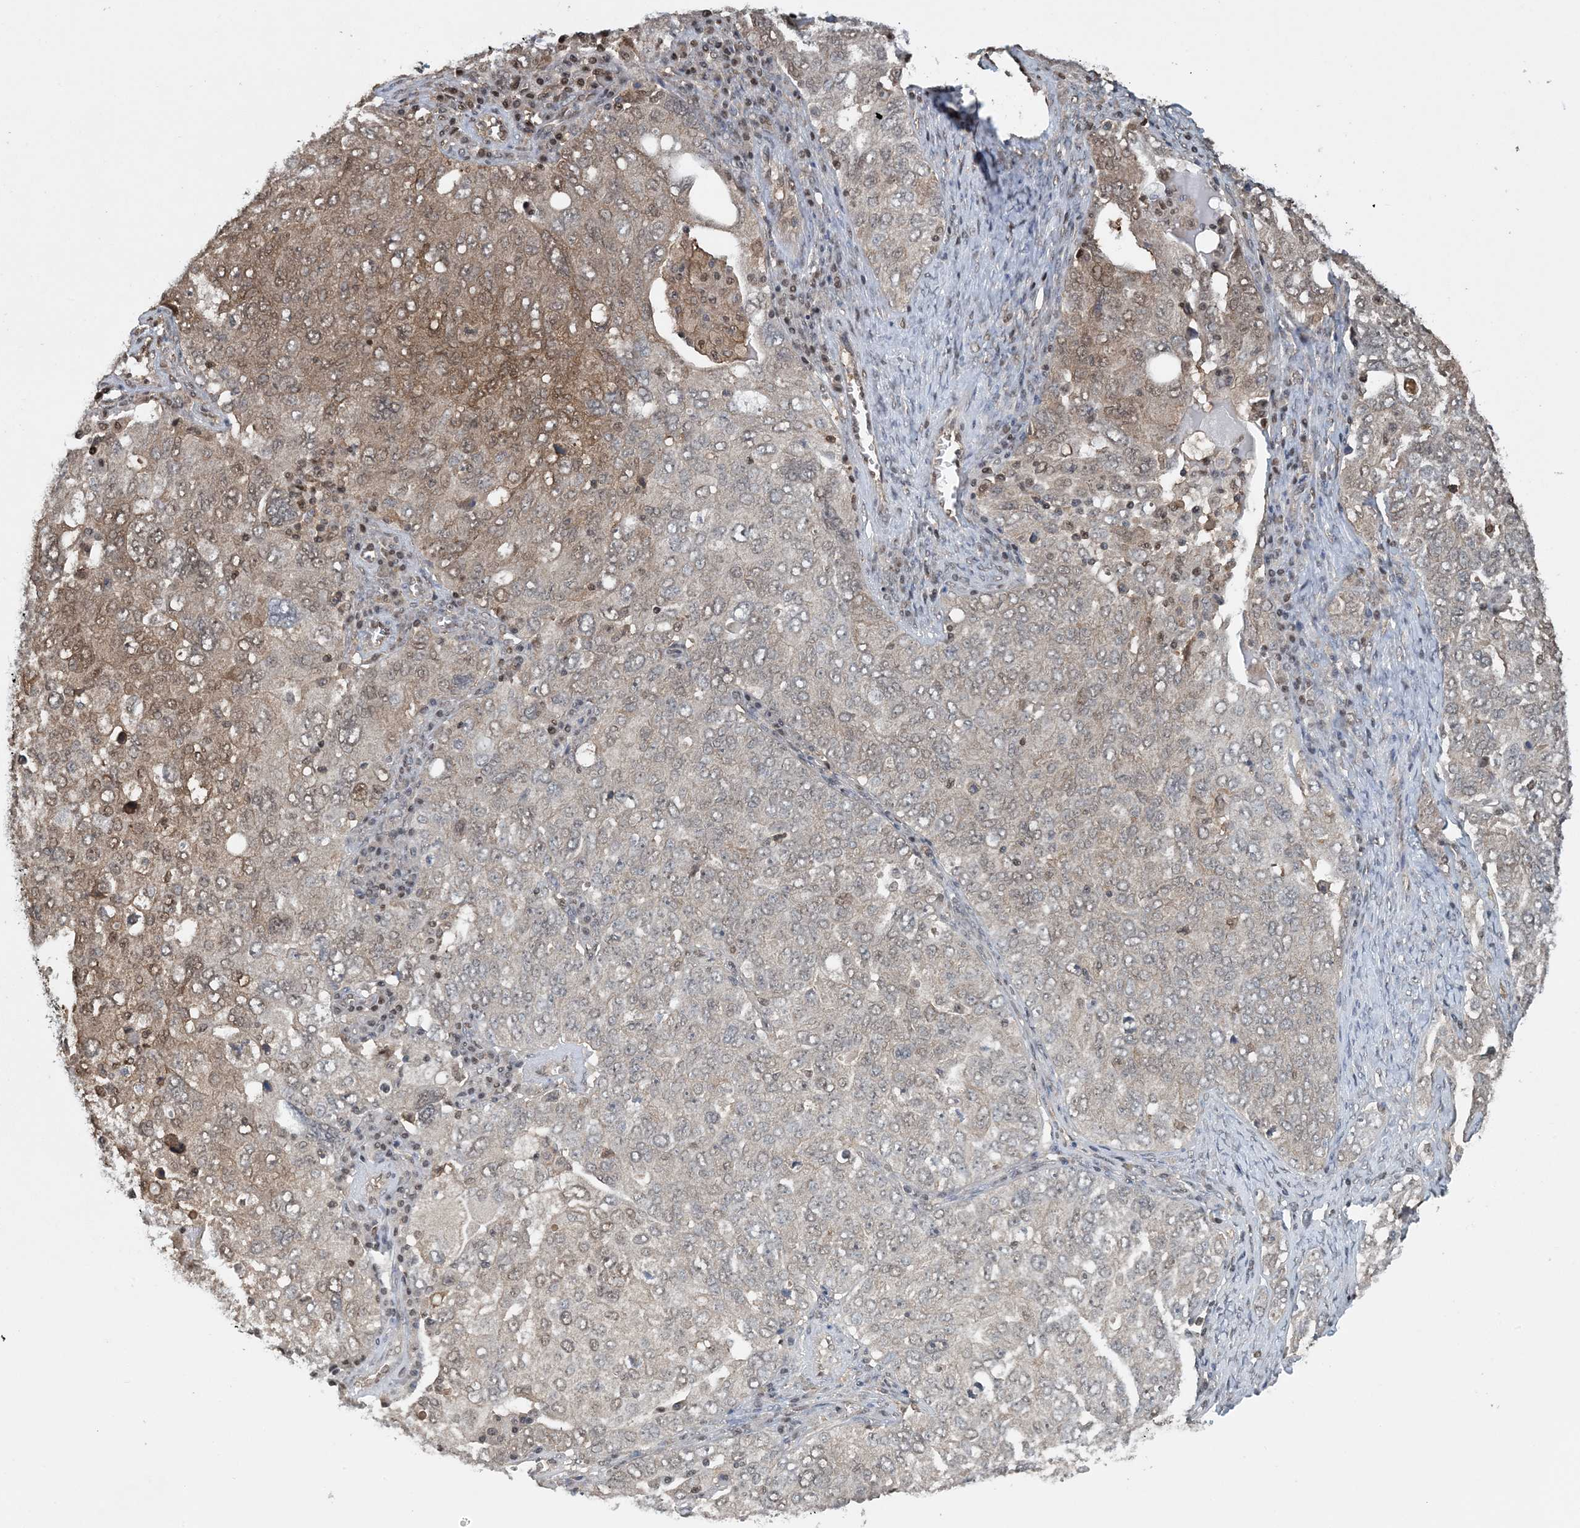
{"staining": {"intensity": "moderate", "quantity": "<25%", "location": "cytoplasmic/membranous,nuclear"}, "tissue": "ovarian cancer", "cell_type": "Tumor cells", "image_type": "cancer", "snomed": [{"axis": "morphology", "description": "Carcinoma, endometroid"}, {"axis": "topography", "description": "Ovary"}], "caption": "Immunohistochemistry of human ovarian endometroid carcinoma shows low levels of moderate cytoplasmic/membranous and nuclear positivity in approximately <25% of tumor cells.", "gene": "HIKESHI", "patient": {"sex": "female", "age": 62}}